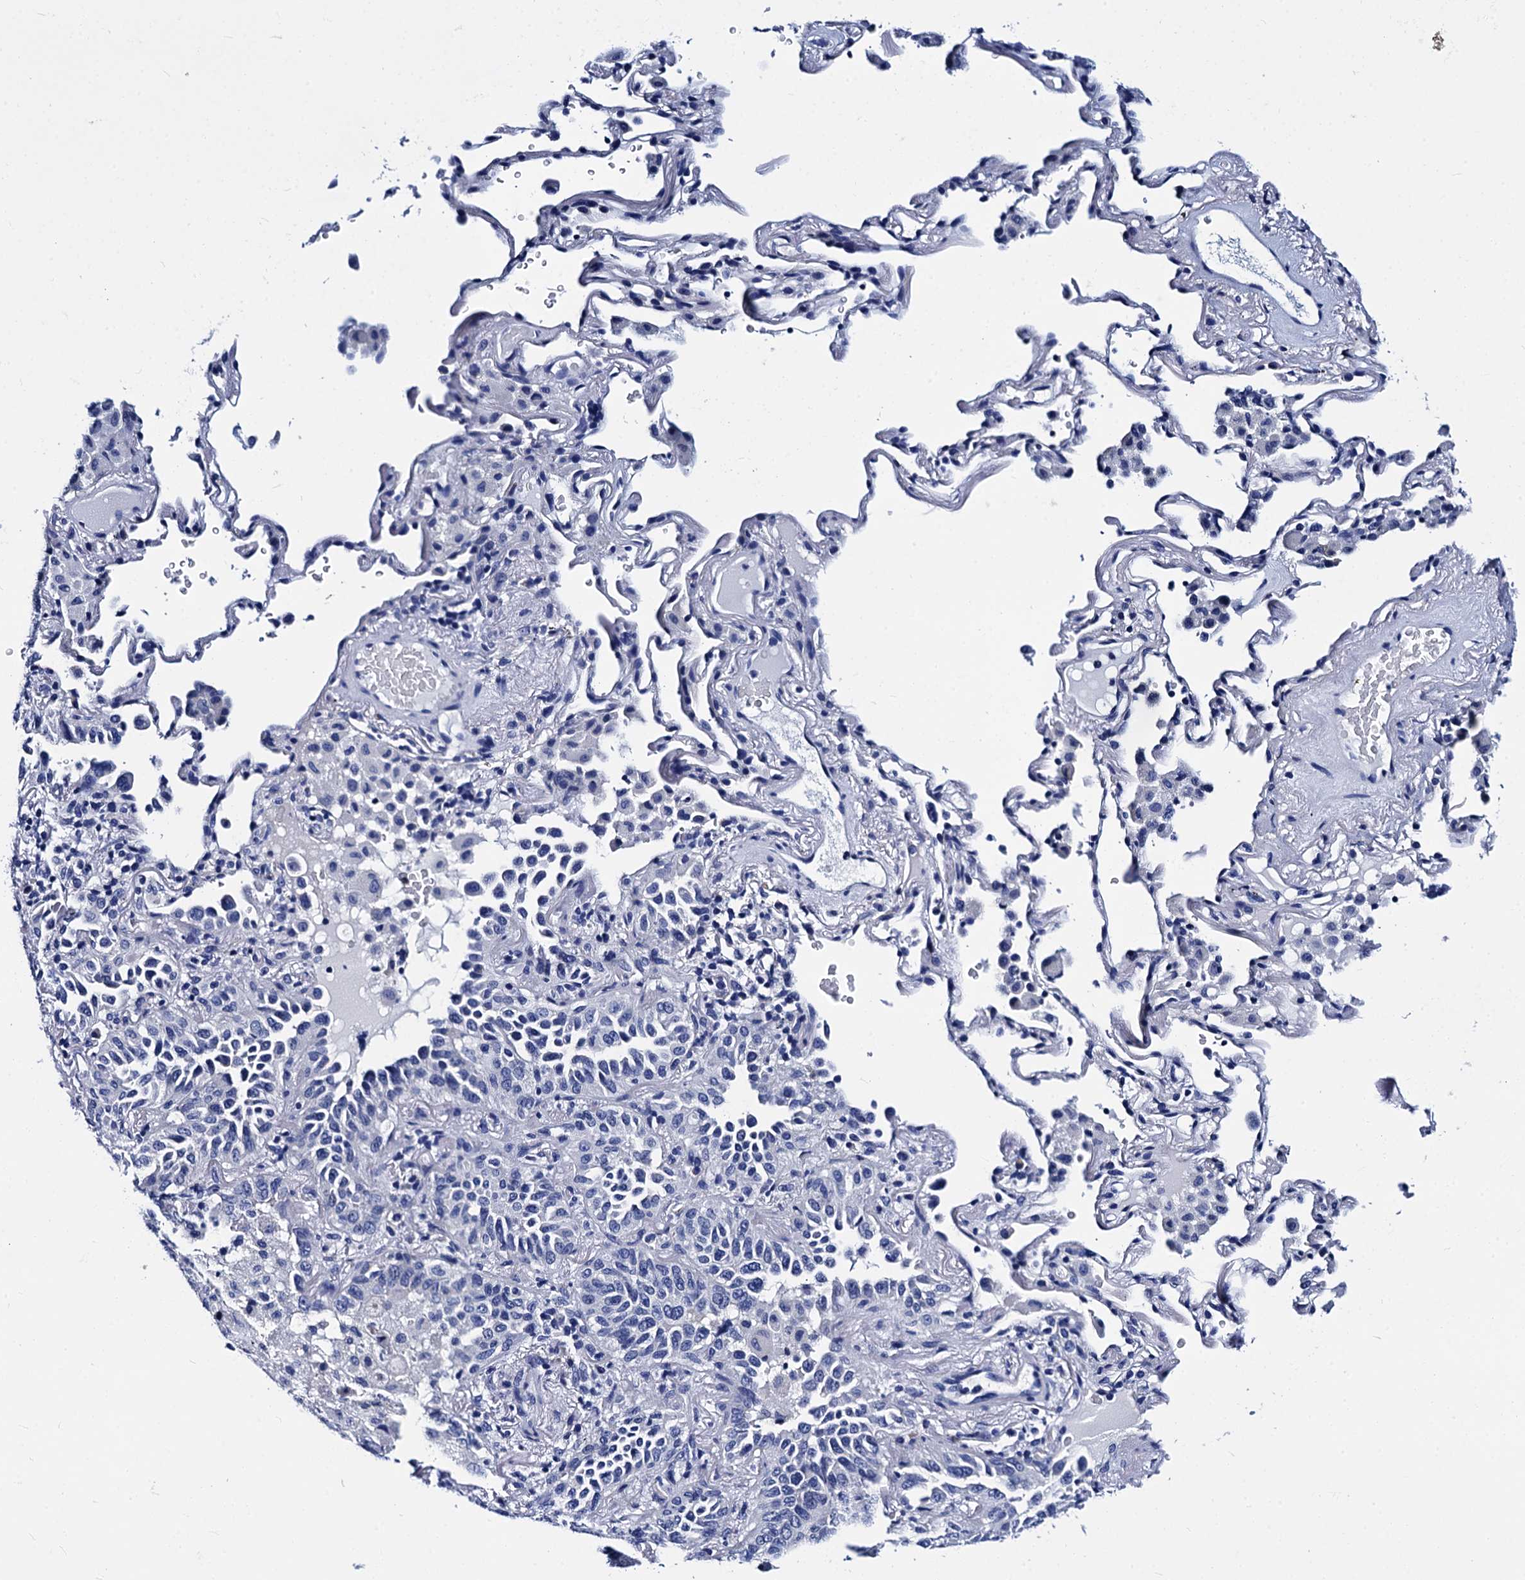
{"staining": {"intensity": "negative", "quantity": "none", "location": "none"}, "tissue": "lung cancer", "cell_type": "Tumor cells", "image_type": "cancer", "snomed": [{"axis": "morphology", "description": "Adenocarcinoma, NOS"}, {"axis": "topography", "description": "Lung"}], "caption": "Photomicrograph shows no significant protein expression in tumor cells of adenocarcinoma (lung).", "gene": "MYBPC3", "patient": {"sex": "female", "age": 69}}